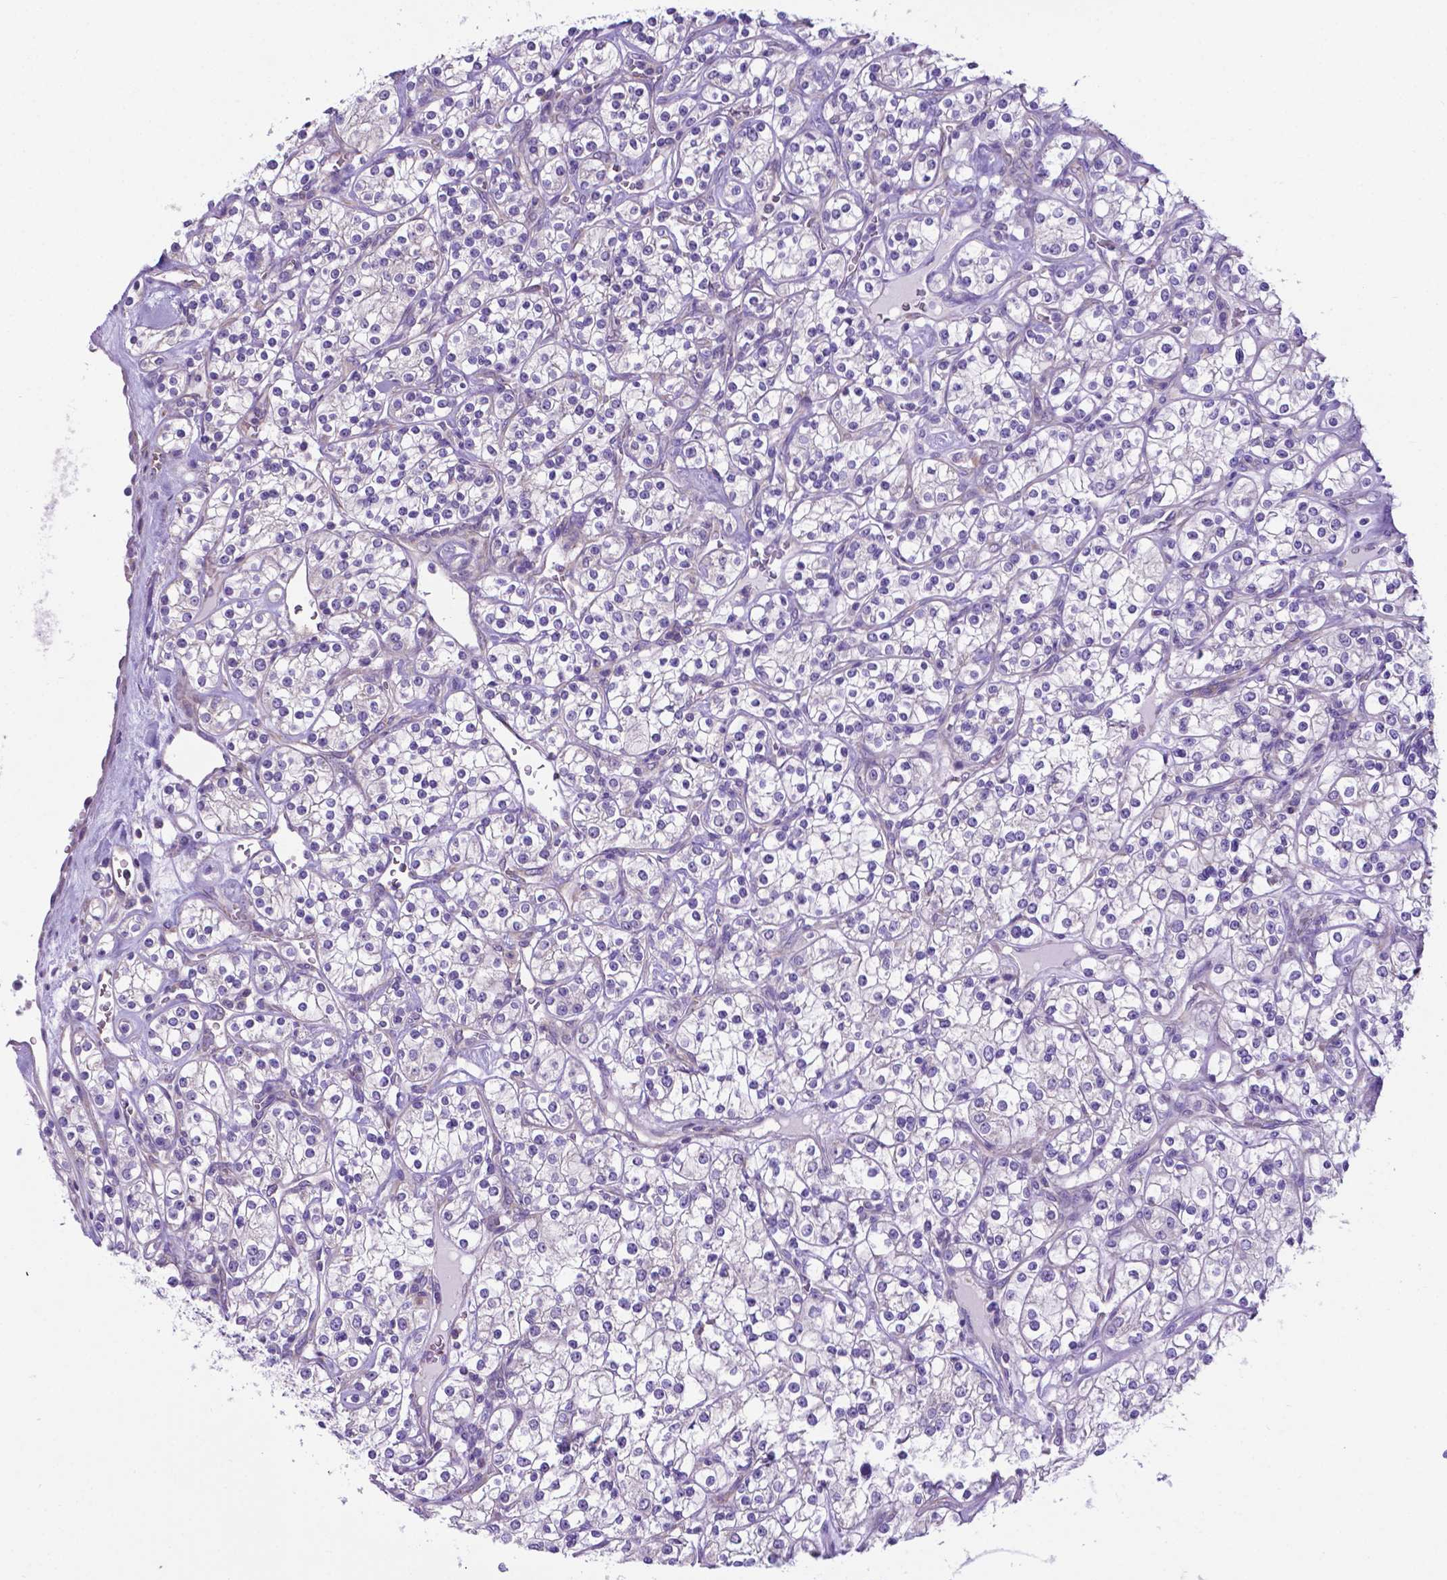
{"staining": {"intensity": "negative", "quantity": "none", "location": "none"}, "tissue": "renal cancer", "cell_type": "Tumor cells", "image_type": "cancer", "snomed": [{"axis": "morphology", "description": "Adenocarcinoma, NOS"}, {"axis": "topography", "description": "Kidney"}], "caption": "IHC photomicrograph of human renal cancer stained for a protein (brown), which exhibits no positivity in tumor cells.", "gene": "RPL6", "patient": {"sex": "male", "age": 77}}